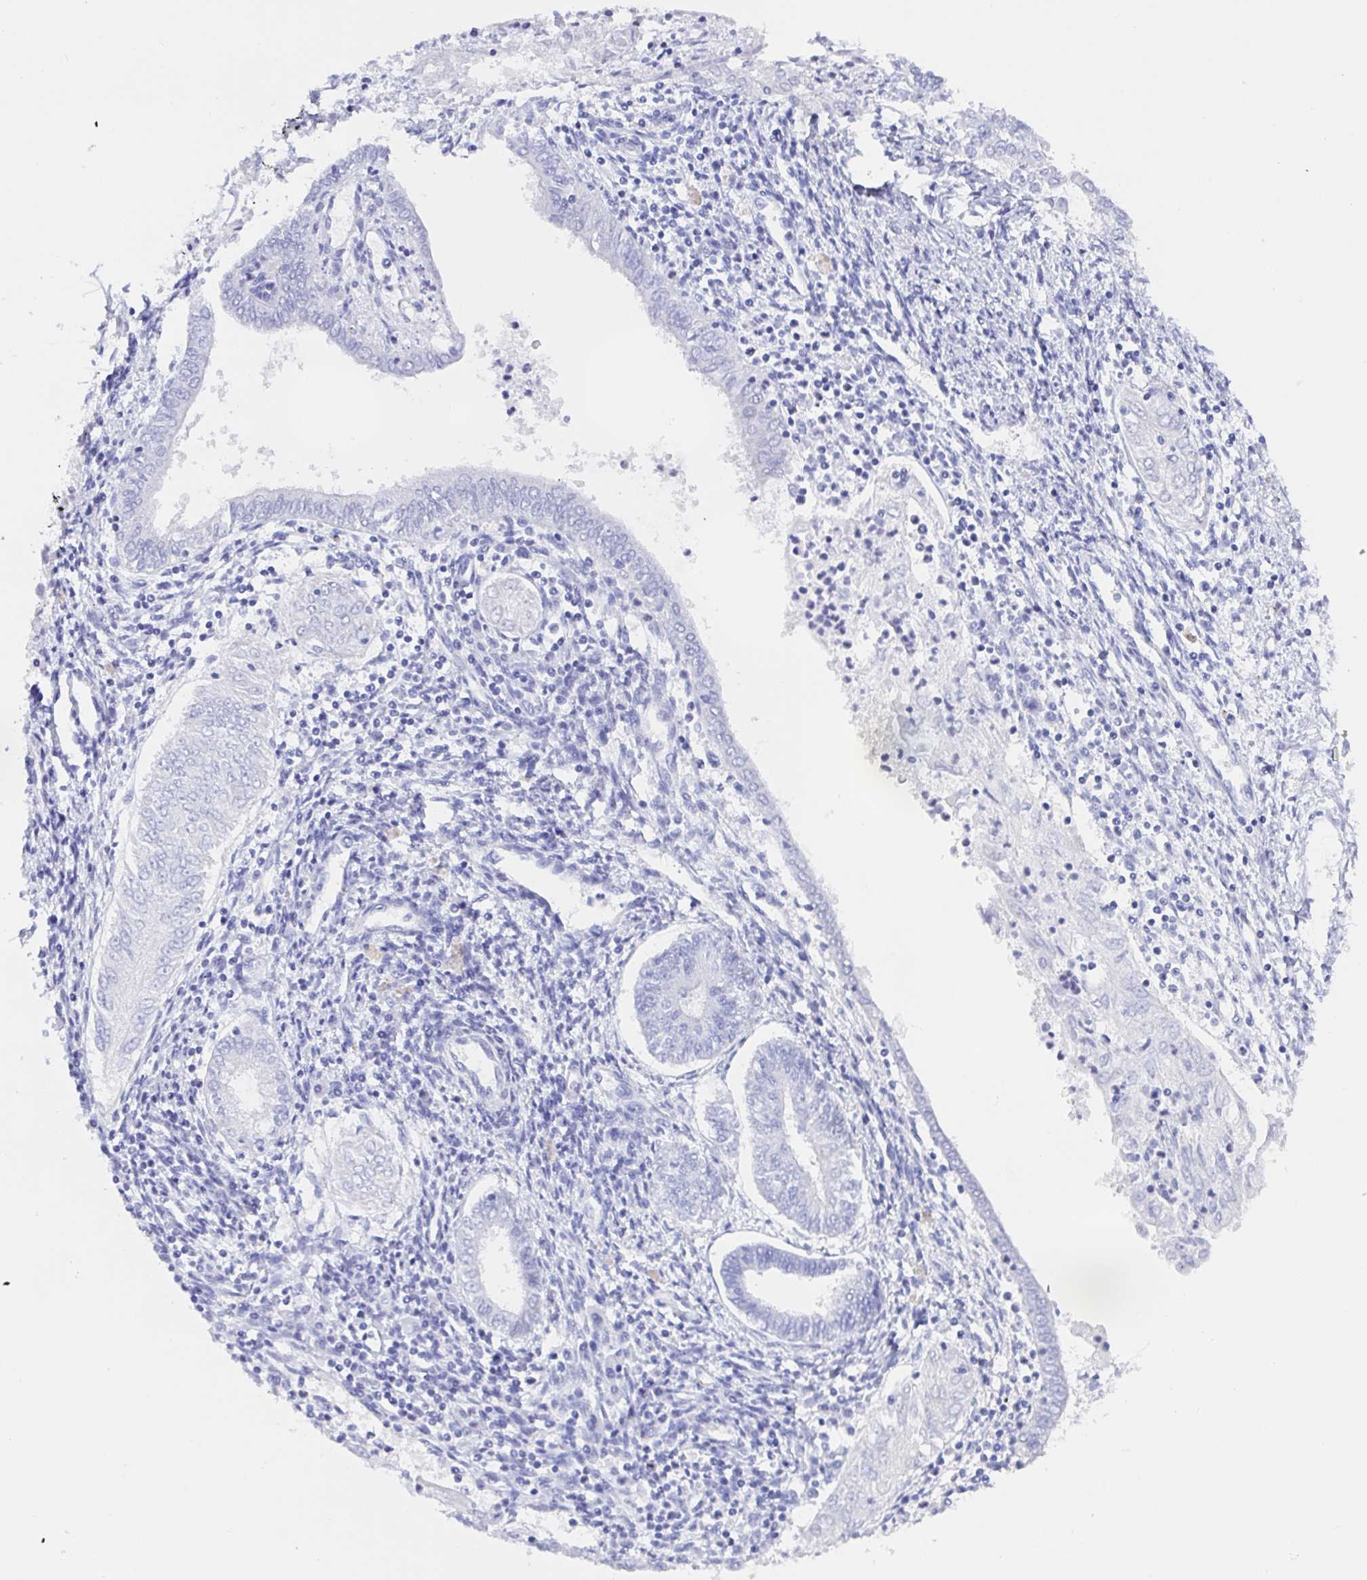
{"staining": {"intensity": "negative", "quantity": "none", "location": "none"}, "tissue": "endometrial cancer", "cell_type": "Tumor cells", "image_type": "cancer", "snomed": [{"axis": "morphology", "description": "Adenocarcinoma, NOS"}, {"axis": "topography", "description": "Endometrium"}], "caption": "Endometrial cancer stained for a protein using IHC shows no staining tumor cells.", "gene": "MUCL3", "patient": {"sex": "female", "age": 68}}